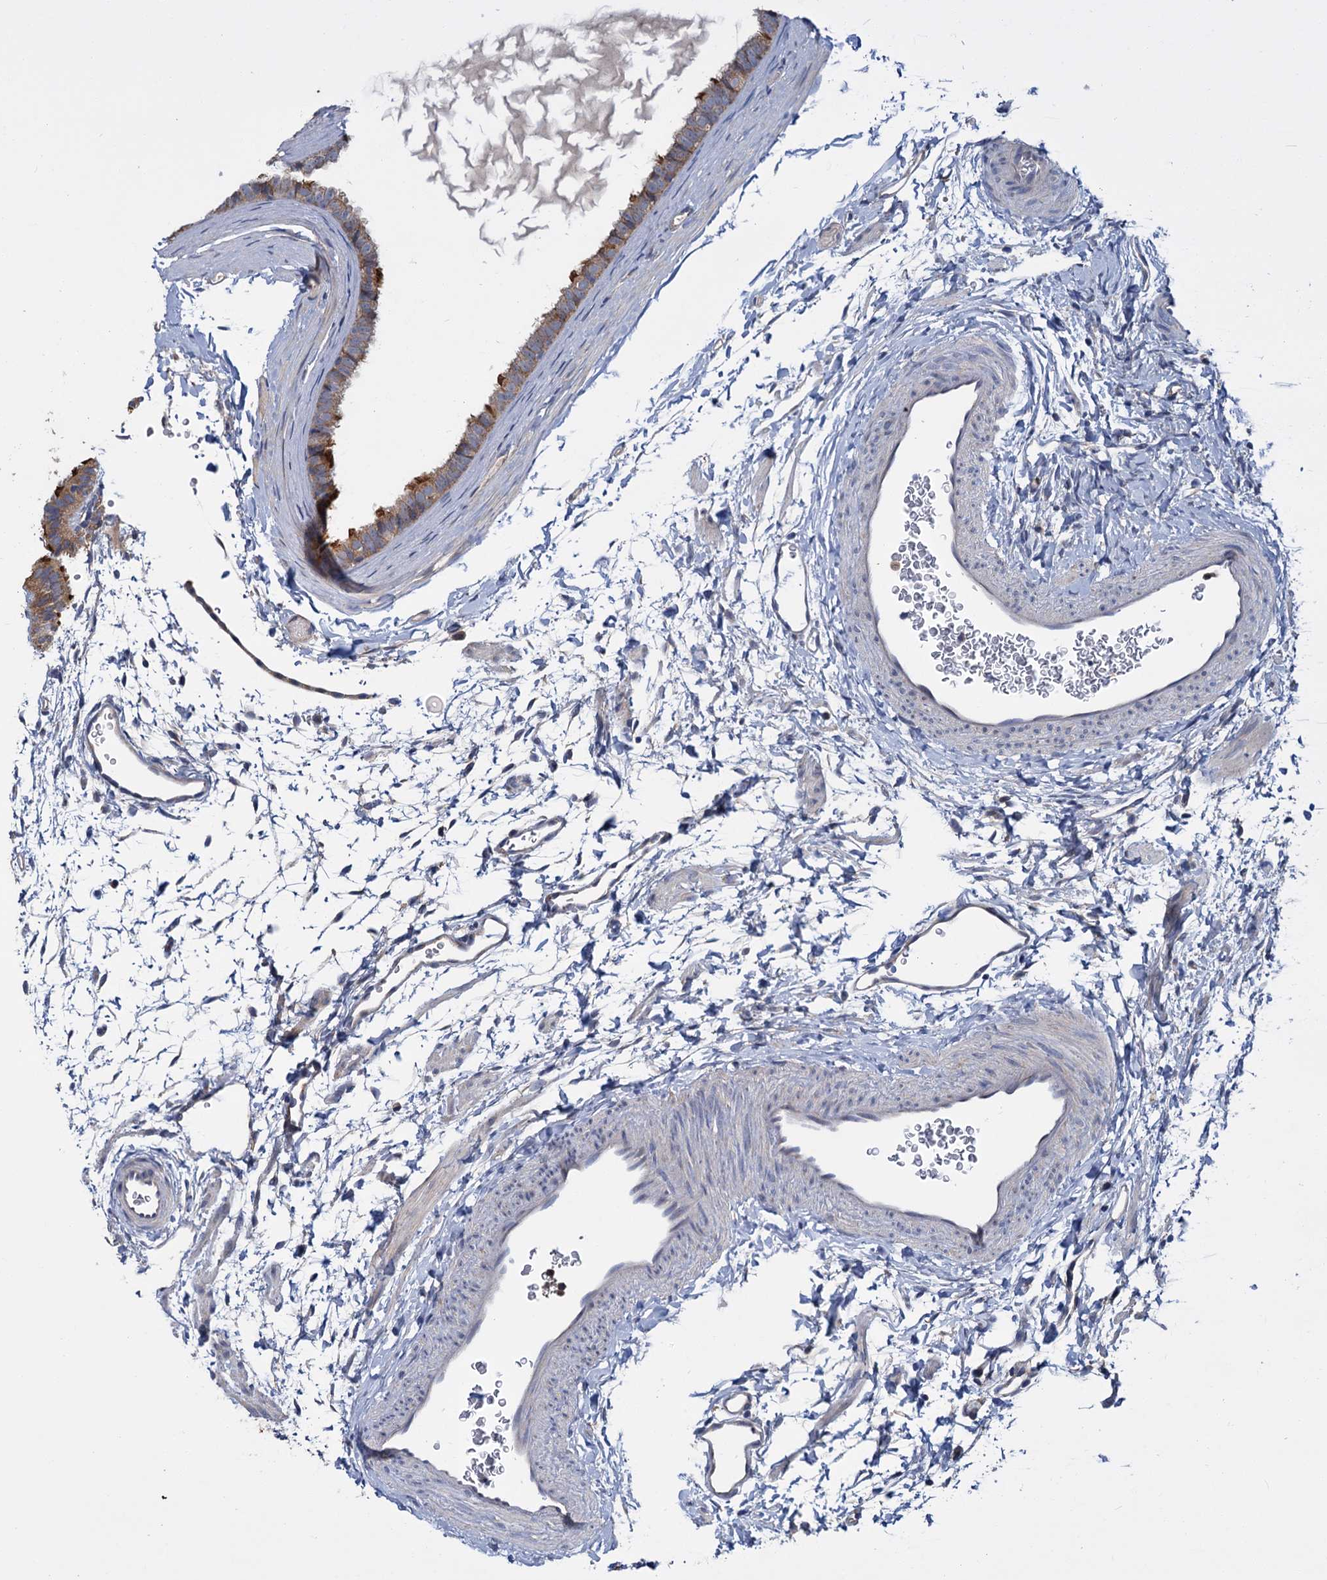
{"staining": {"intensity": "moderate", "quantity": "25%-75%", "location": "cytoplasmic/membranous"}, "tissue": "fallopian tube", "cell_type": "Glandular cells", "image_type": "normal", "snomed": [{"axis": "morphology", "description": "Normal tissue, NOS"}, {"axis": "topography", "description": "Fallopian tube"}], "caption": "DAB immunohistochemical staining of benign fallopian tube displays moderate cytoplasmic/membranous protein positivity in about 25%-75% of glandular cells.", "gene": "DYNC2H1", "patient": {"sex": "female", "age": 35}}